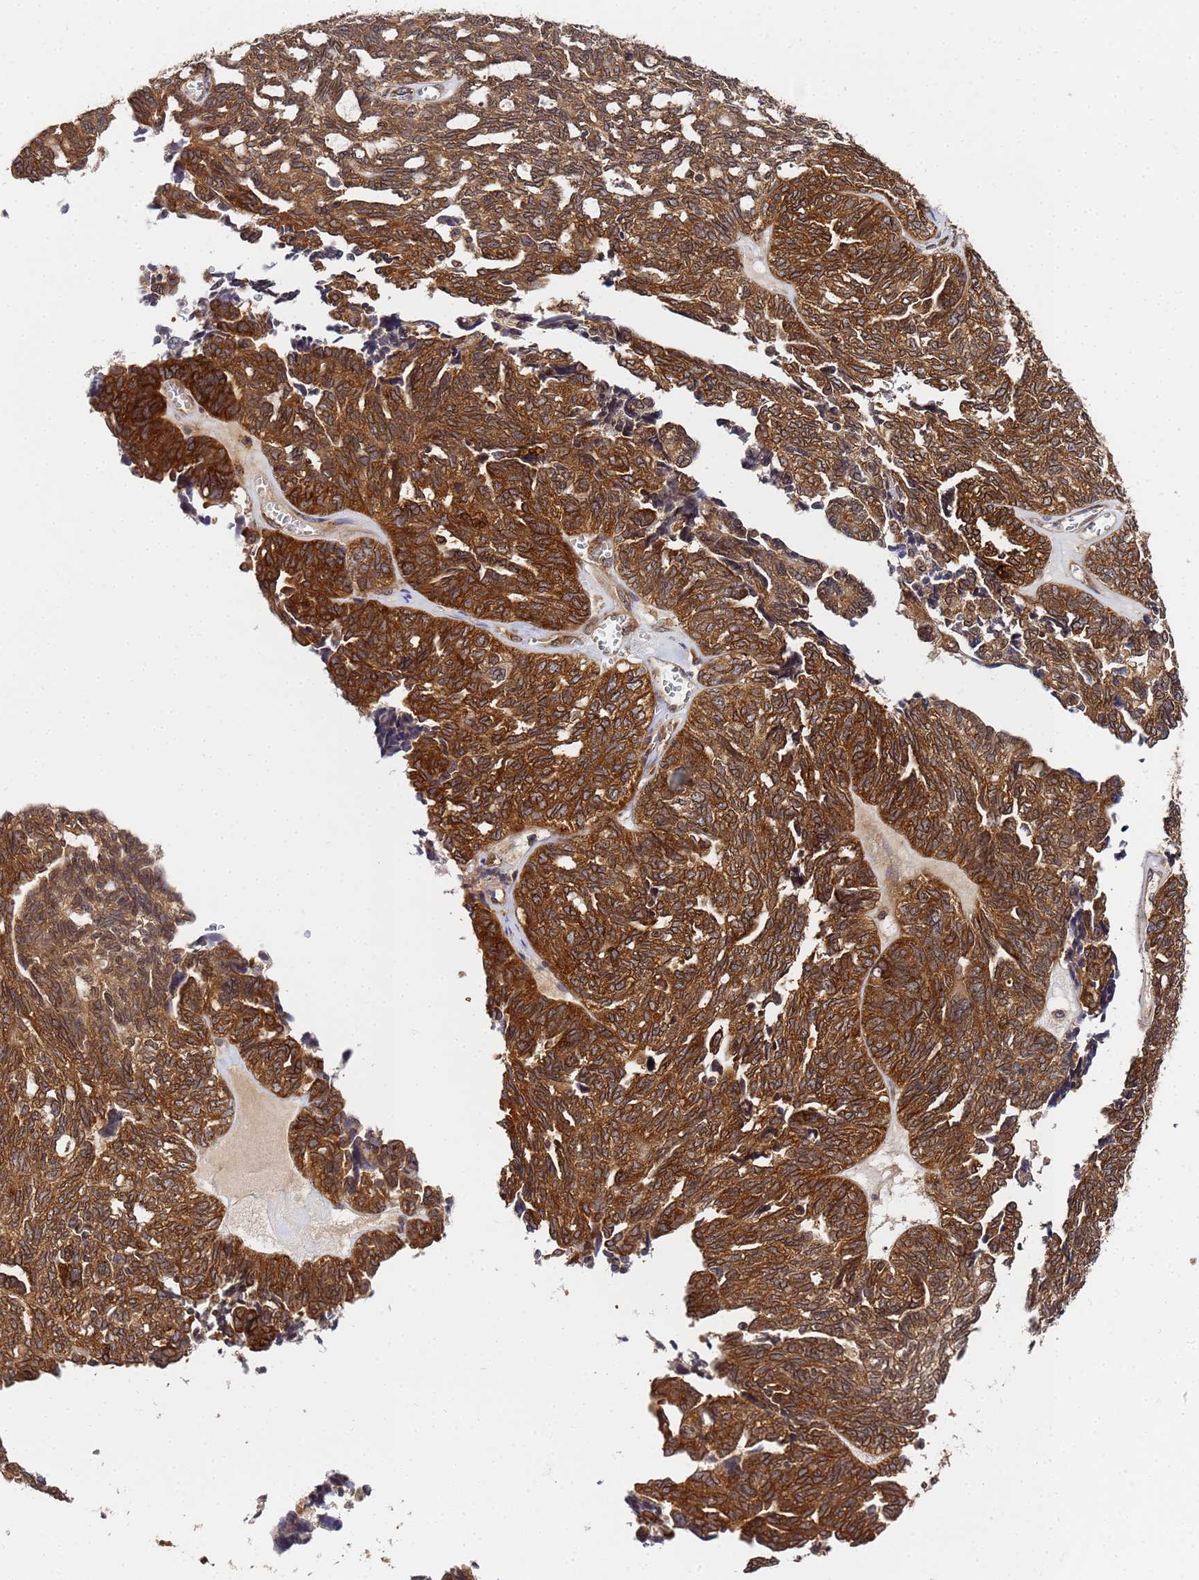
{"staining": {"intensity": "strong", "quantity": ">75%", "location": "cytoplasmic/membranous"}, "tissue": "ovarian cancer", "cell_type": "Tumor cells", "image_type": "cancer", "snomed": [{"axis": "morphology", "description": "Cystadenocarcinoma, serous, NOS"}, {"axis": "topography", "description": "Ovary"}], "caption": "Immunohistochemical staining of ovarian serous cystadenocarcinoma reveals high levels of strong cytoplasmic/membranous positivity in about >75% of tumor cells. (Brightfield microscopy of DAB IHC at high magnification).", "gene": "UNC93B1", "patient": {"sex": "female", "age": 79}}